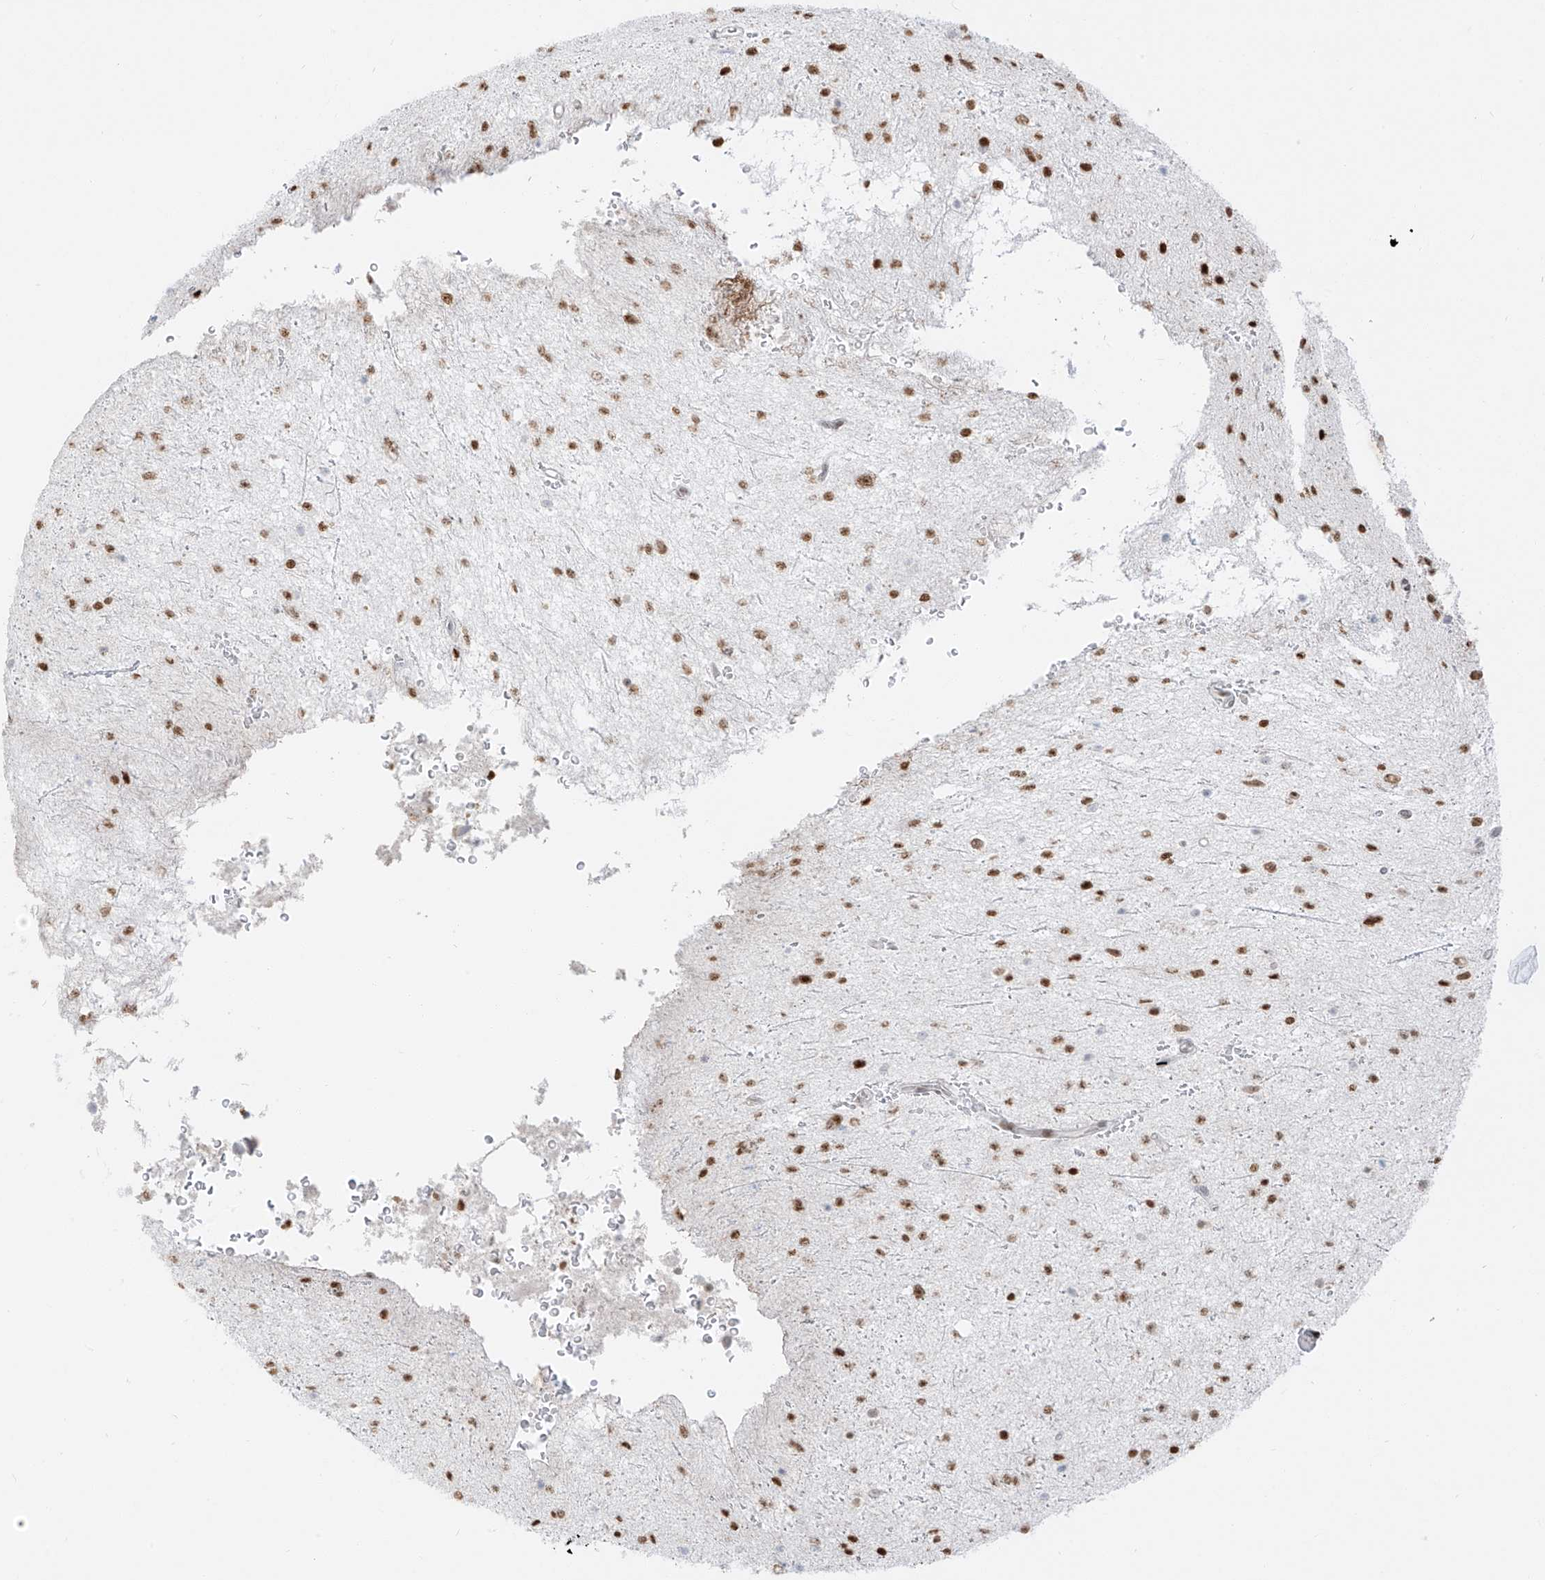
{"staining": {"intensity": "strong", "quantity": "25%-75%", "location": "nuclear"}, "tissue": "glioma", "cell_type": "Tumor cells", "image_type": "cancer", "snomed": [{"axis": "morphology", "description": "Glioma, malignant, Low grade"}, {"axis": "topography", "description": "Brain"}], "caption": "Immunohistochemical staining of glioma displays strong nuclear protein positivity in approximately 25%-75% of tumor cells. (Brightfield microscopy of DAB IHC at high magnification).", "gene": "ZNF774", "patient": {"sex": "female", "age": 37}}